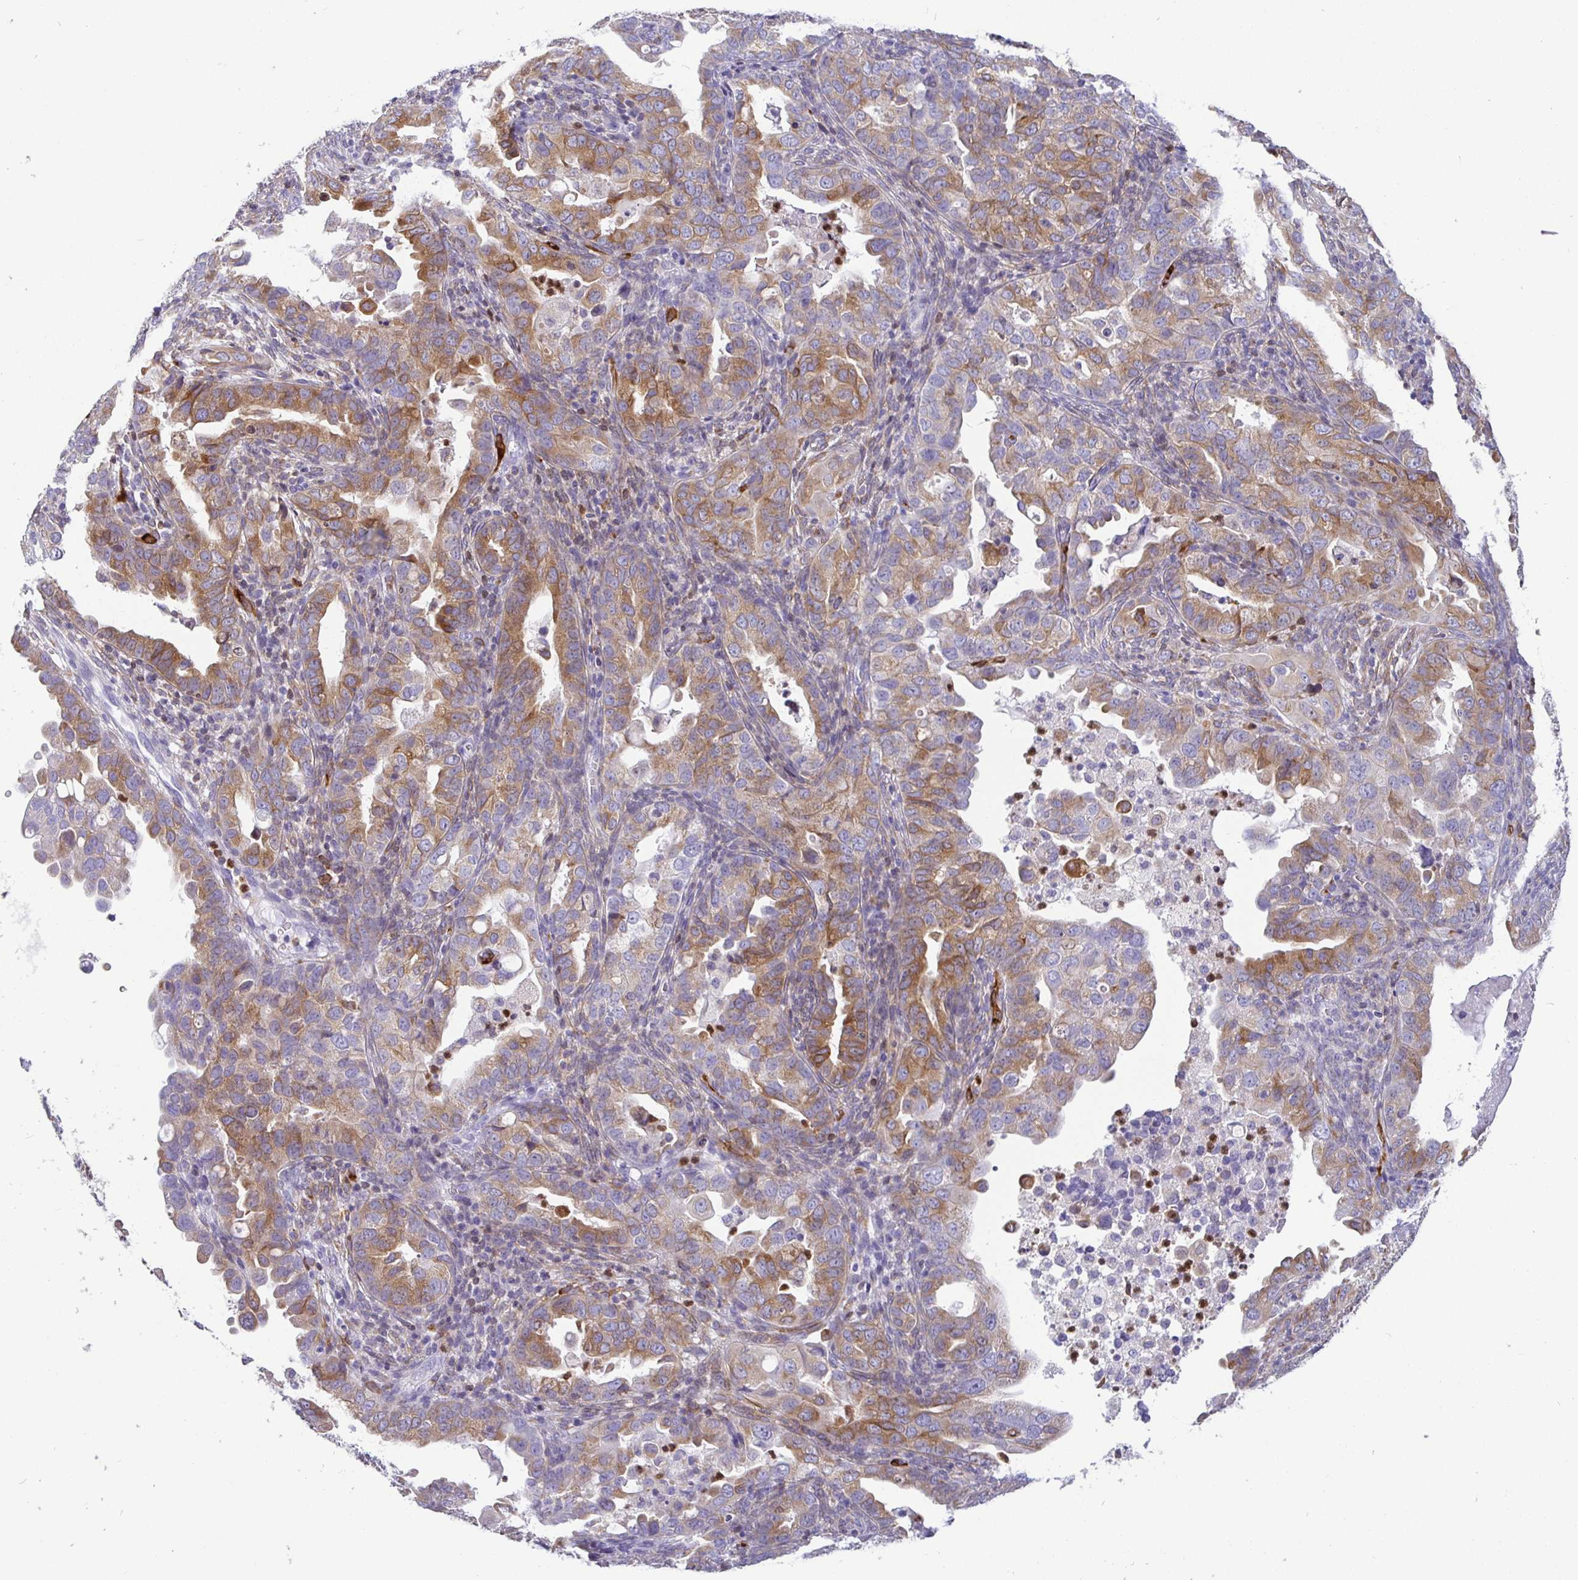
{"staining": {"intensity": "moderate", "quantity": ">75%", "location": "cytoplasmic/membranous"}, "tissue": "endometrial cancer", "cell_type": "Tumor cells", "image_type": "cancer", "snomed": [{"axis": "morphology", "description": "Adenocarcinoma, NOS"}, {"axis": "topography", "description": "Endometrium"}], "caption": "Immunohistochemistry of endometrial cancer demonstrates medium levels of moderate cytoplasmic/membranous expression in approximately >75% of tumor cells. (DAB (3,3'-diaminobenzidine) IHC with brightfield microscopy, high magnification).", "gene": "TP53I11", "patient": {"sex": "female", "age": 57}}